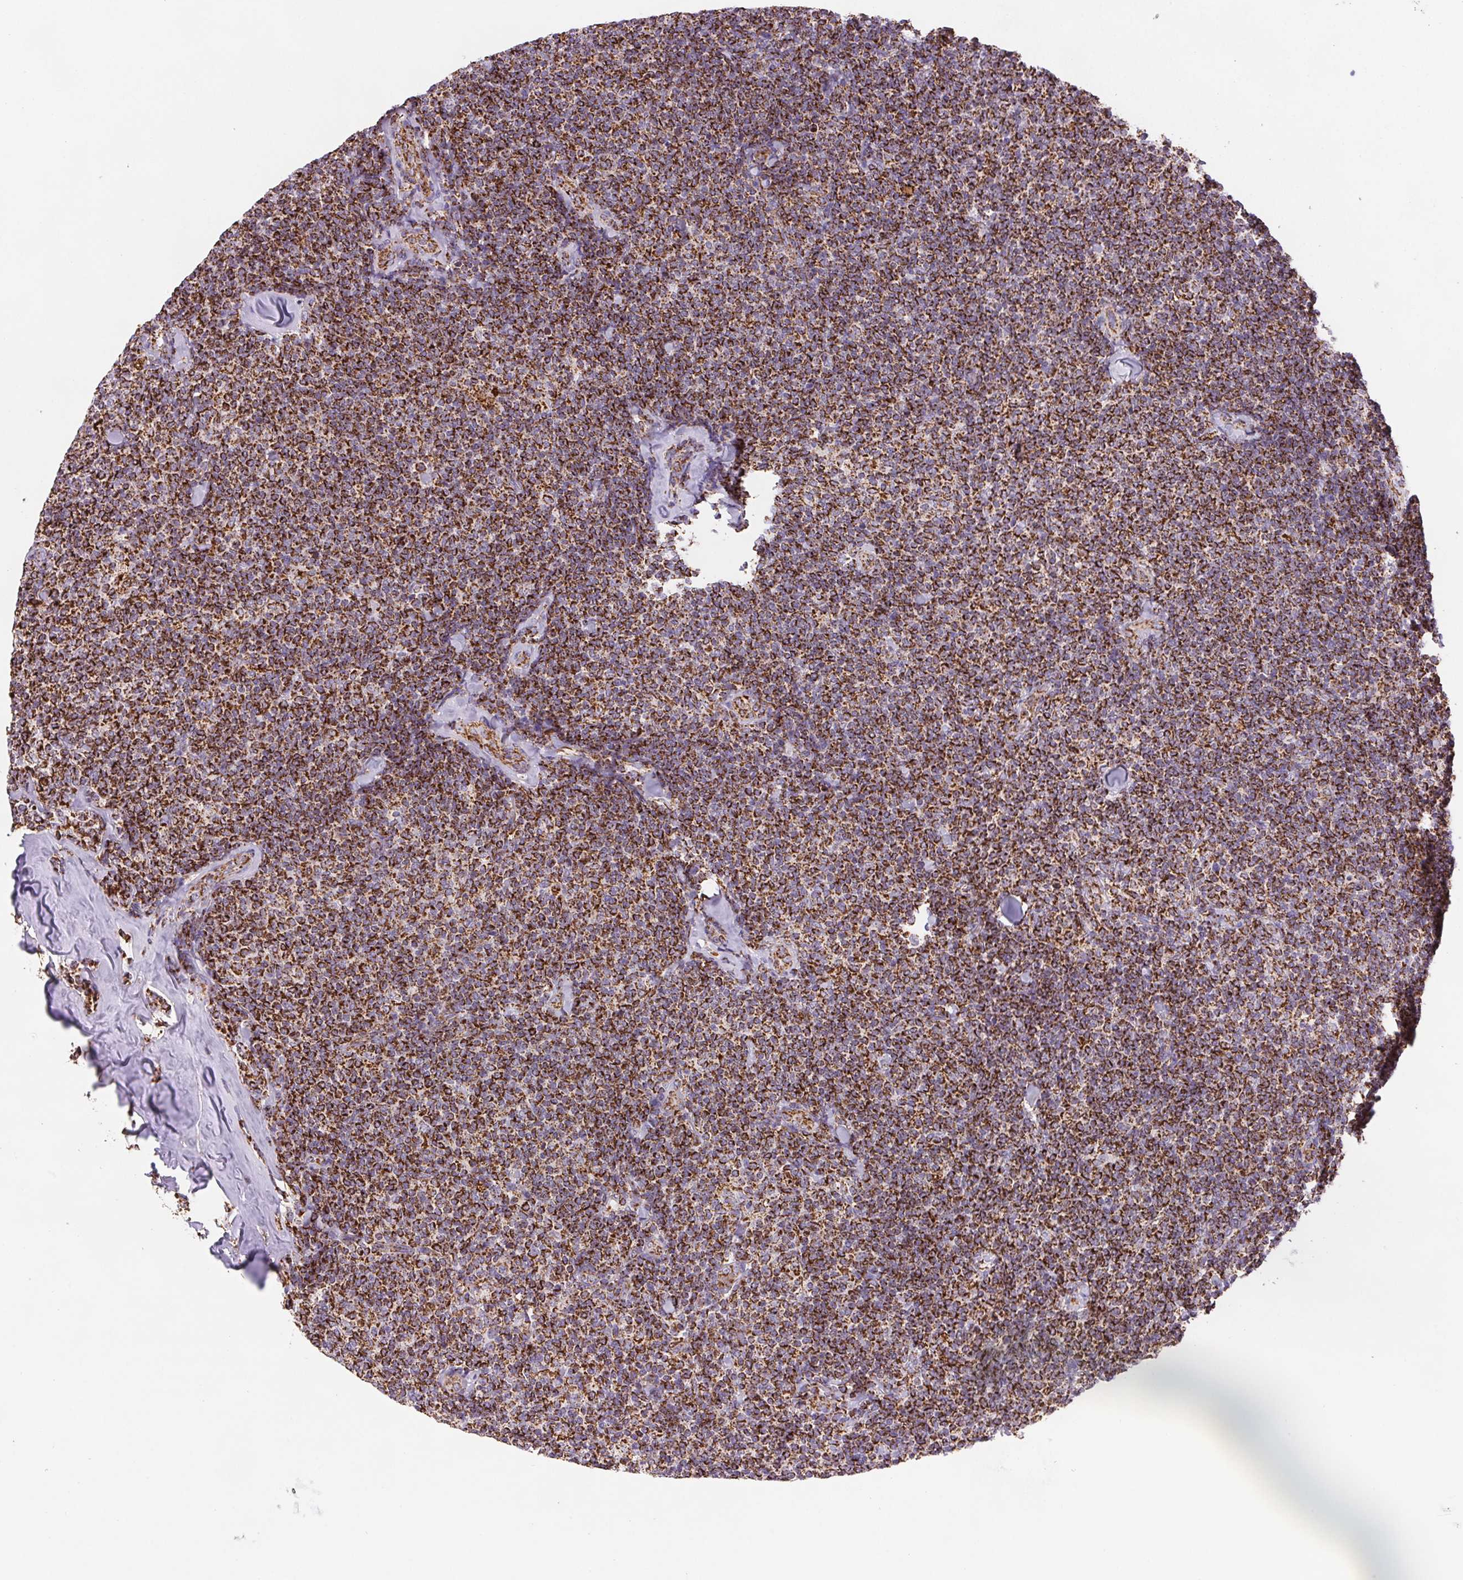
{"staining": {"intensity": "moderate", "quantity": ">75%", "location": "cytoplasmic/membranous"}, "tissue": "lymphoma", "cell_type": "Tumor cells", "image_type": "cancer", "snomed": [{"axis": "morphology", "description": "Malignant lymphoma, non-Hodgkin's type, Low grade"}, {"axis": "topography", "description": "Lymph node"}], "caption": "Tumor cells show medium levels of moderate cytoplasmic/membranous staining in approximately >75% of cells in low-grade malignant lymphoma, non-Hodgkin's type.", "gene": "NIPSNAP2", "patient": {"sex": "female", "age": 56}}